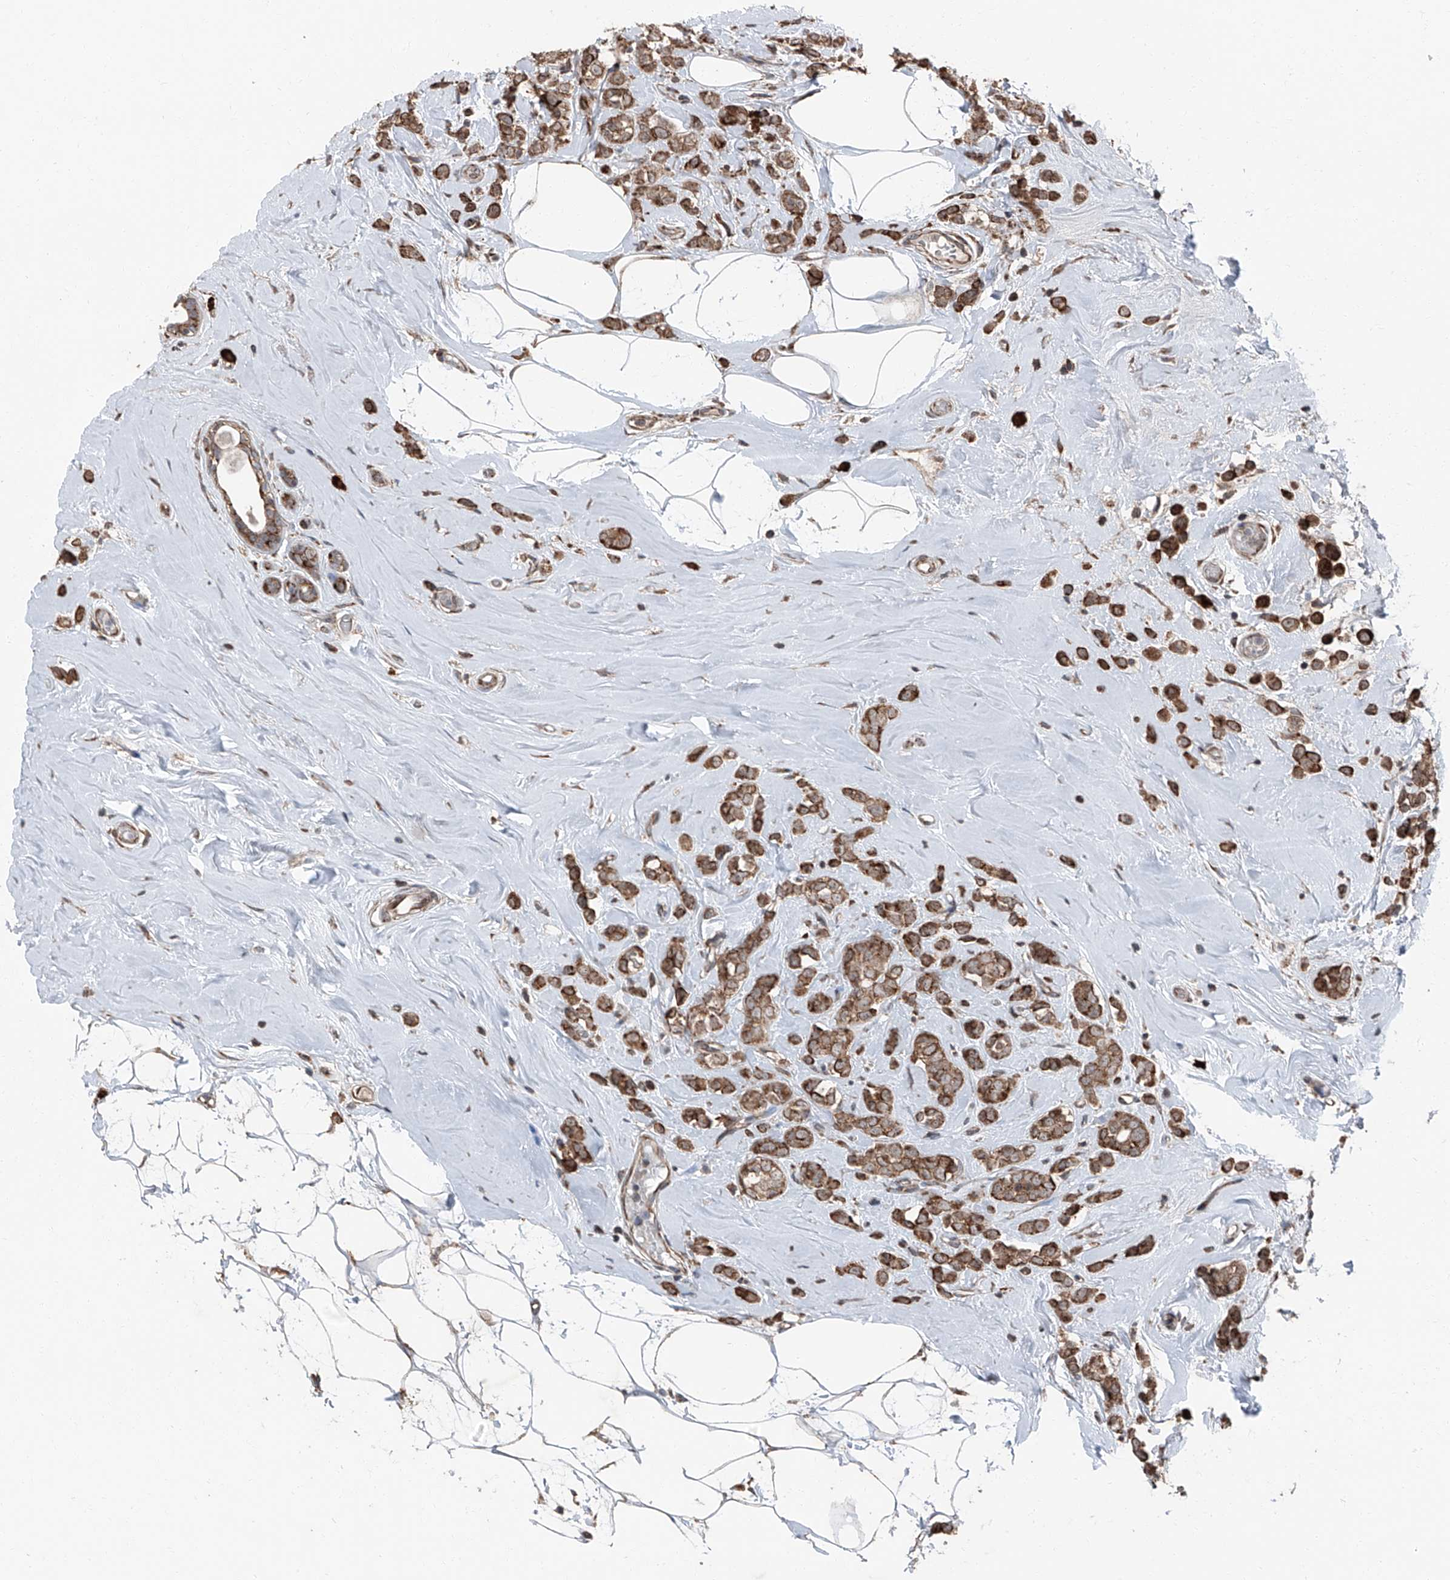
{"staining": {"intensity": "moderate", "quantity": ">75%", "location": "cytoplasmic/membranous"}, "tissue": "breast cancer", "cell_type": "Tumor cells", "image_type": "cancer", "snomed": [{"axis": "morphology", "description": "Lobular carcinoma"}, {"axis": "topography", "description": "Breast"}], "caption": "Breast lobular carcinoma was stained to show a protein in brown. There is medium levels of moderate cytoplasmic/membranous expression in about >75% of tumor cells.", "gene": "LIMK1", "patient": {"sex": "female", "age": 47}}